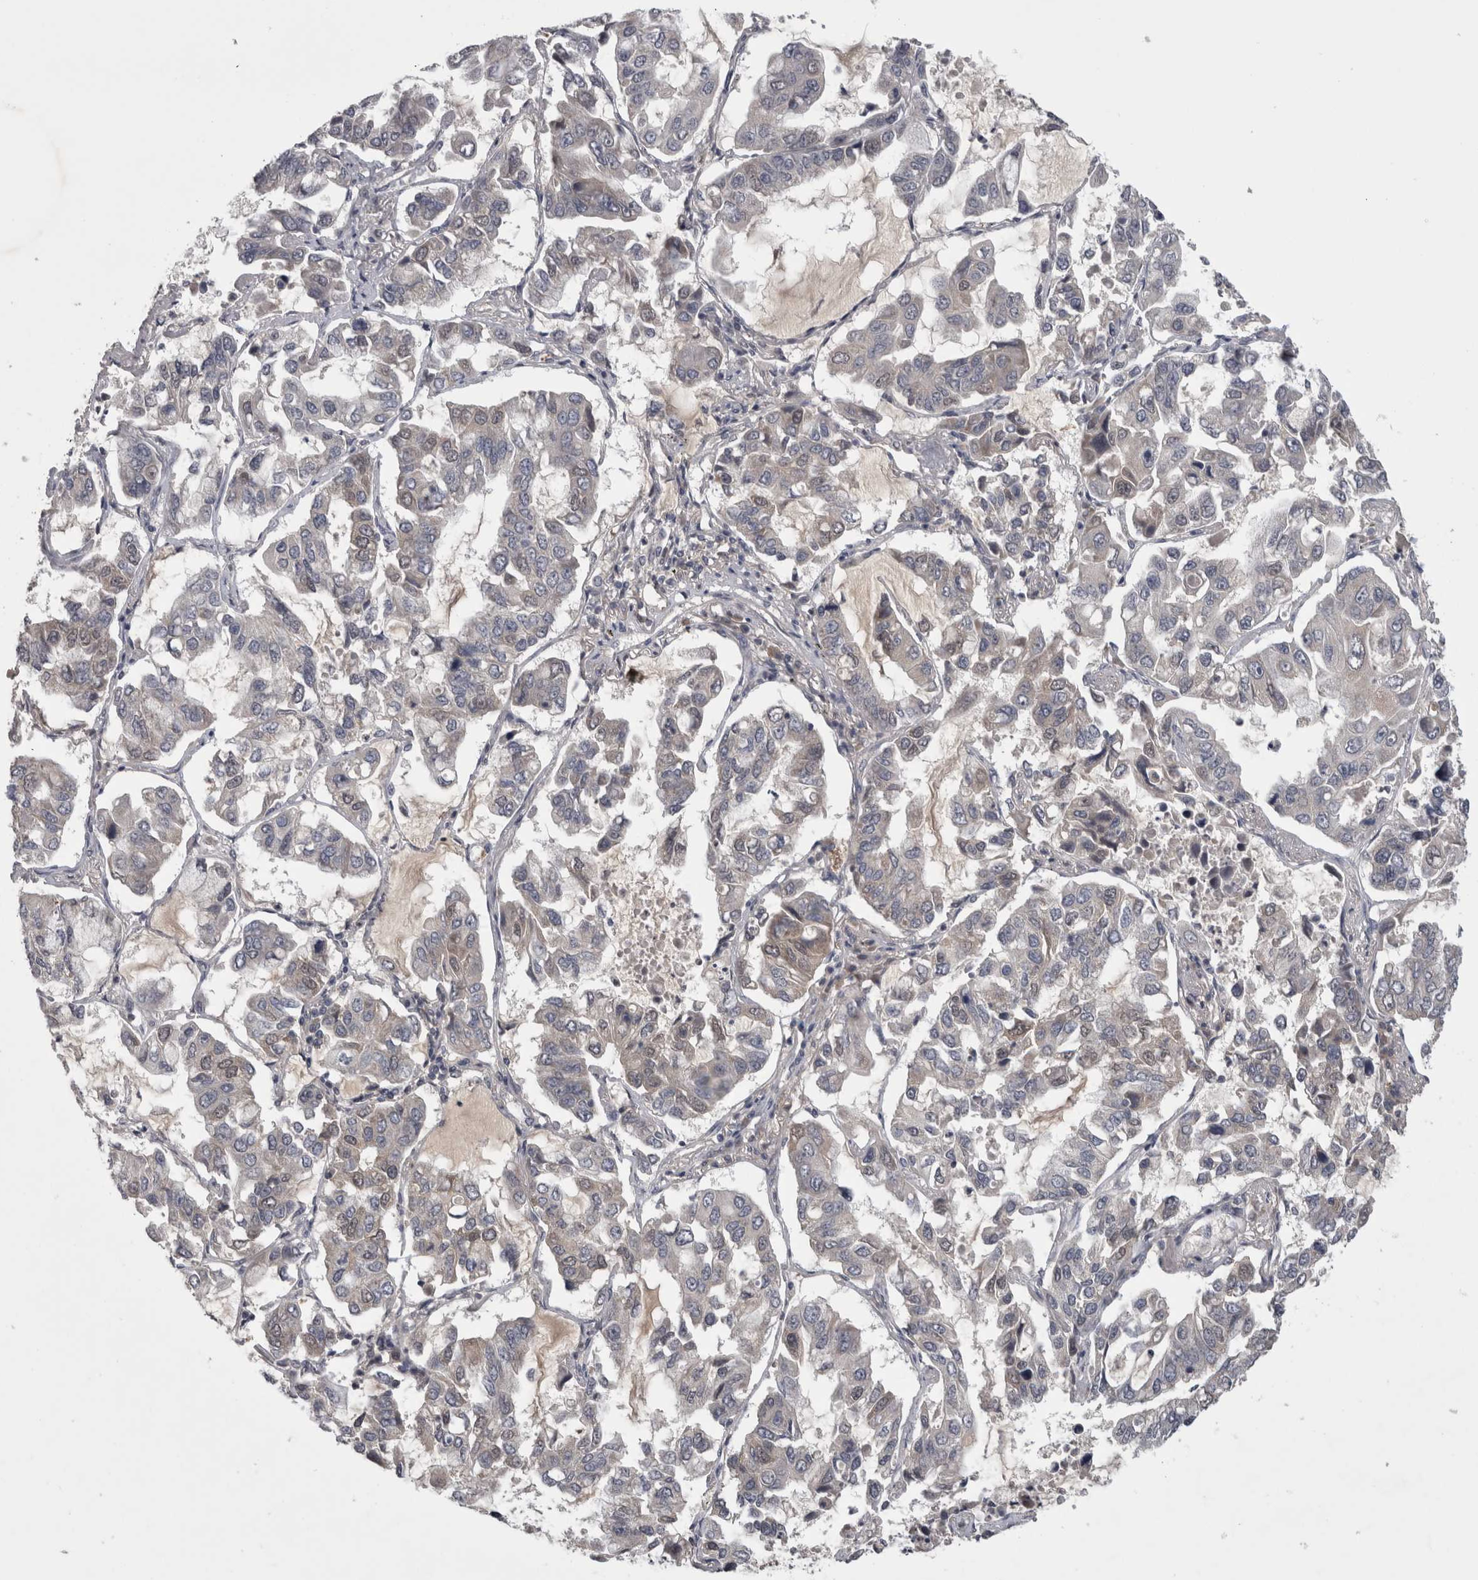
{"staining": {"intensity": "weak", "quantity": "<25%", "location": "cytoplasmic/membranous"}, "tissue": "lung cancer", "cell_type": "Tumor cells", "image_type": "cancer", "snomed": [{"axis": "morphology", "description": "Adenocarcinoma, NOS"}, {"axis": "topography", "description": "Lung"}], "caption": "This is a micrograph of immunohistochemistry staining of adenocarcinoma (lung), which shows no staining in tumor cells.", "gene": "ZNF114", "patient": {"sex": "male", "age": 64}}